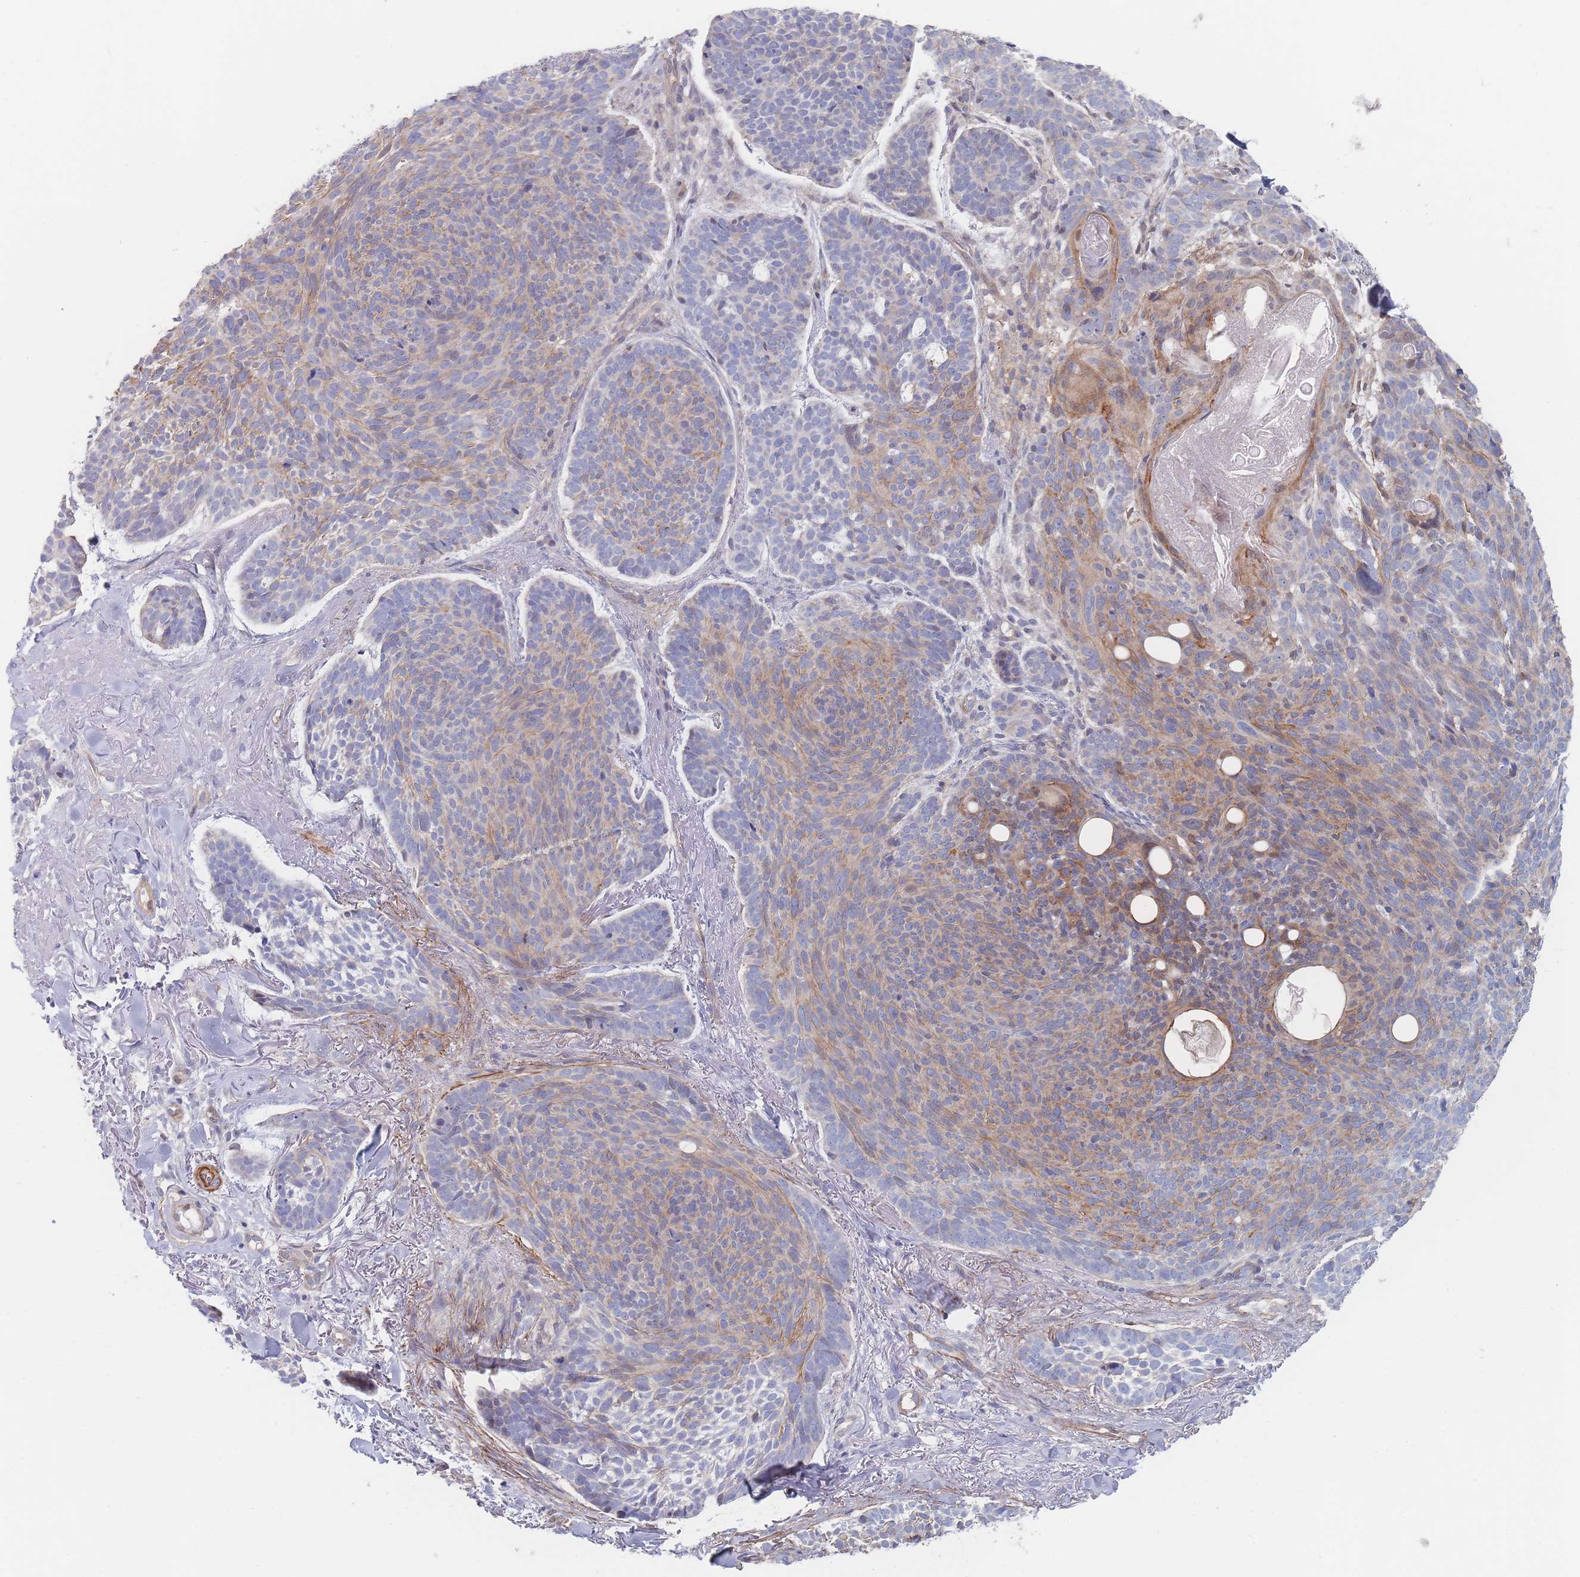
{"staining": {"intensity": "moderate", "quantity": "25%-75%", "location": "cytoplasmic/membranous"}, "tissue": "skin cancer", "cell_type": "Tumor cells", "image_type": "cancer", "snomed": [{"axis": "morphology", "description": "Basal cell carcinoma"}, {"axis": "topography", "description": "Skin"}], "caption": "An immunohistochemistry (IHC) image of tumor tissue is shown. Protein staining in brown labels moderate cytoplasmic/membranous positivity in basal cell carcinoma (skin) within tumor cells. The staining was performed using DAB (3,3'-diaminobenzidine), with brown indicating positive protein expression. Nuclei are stained blue with hematoxylin.", "gene": "G6PC1", "patient": {"sex": "male", "age": 70}}